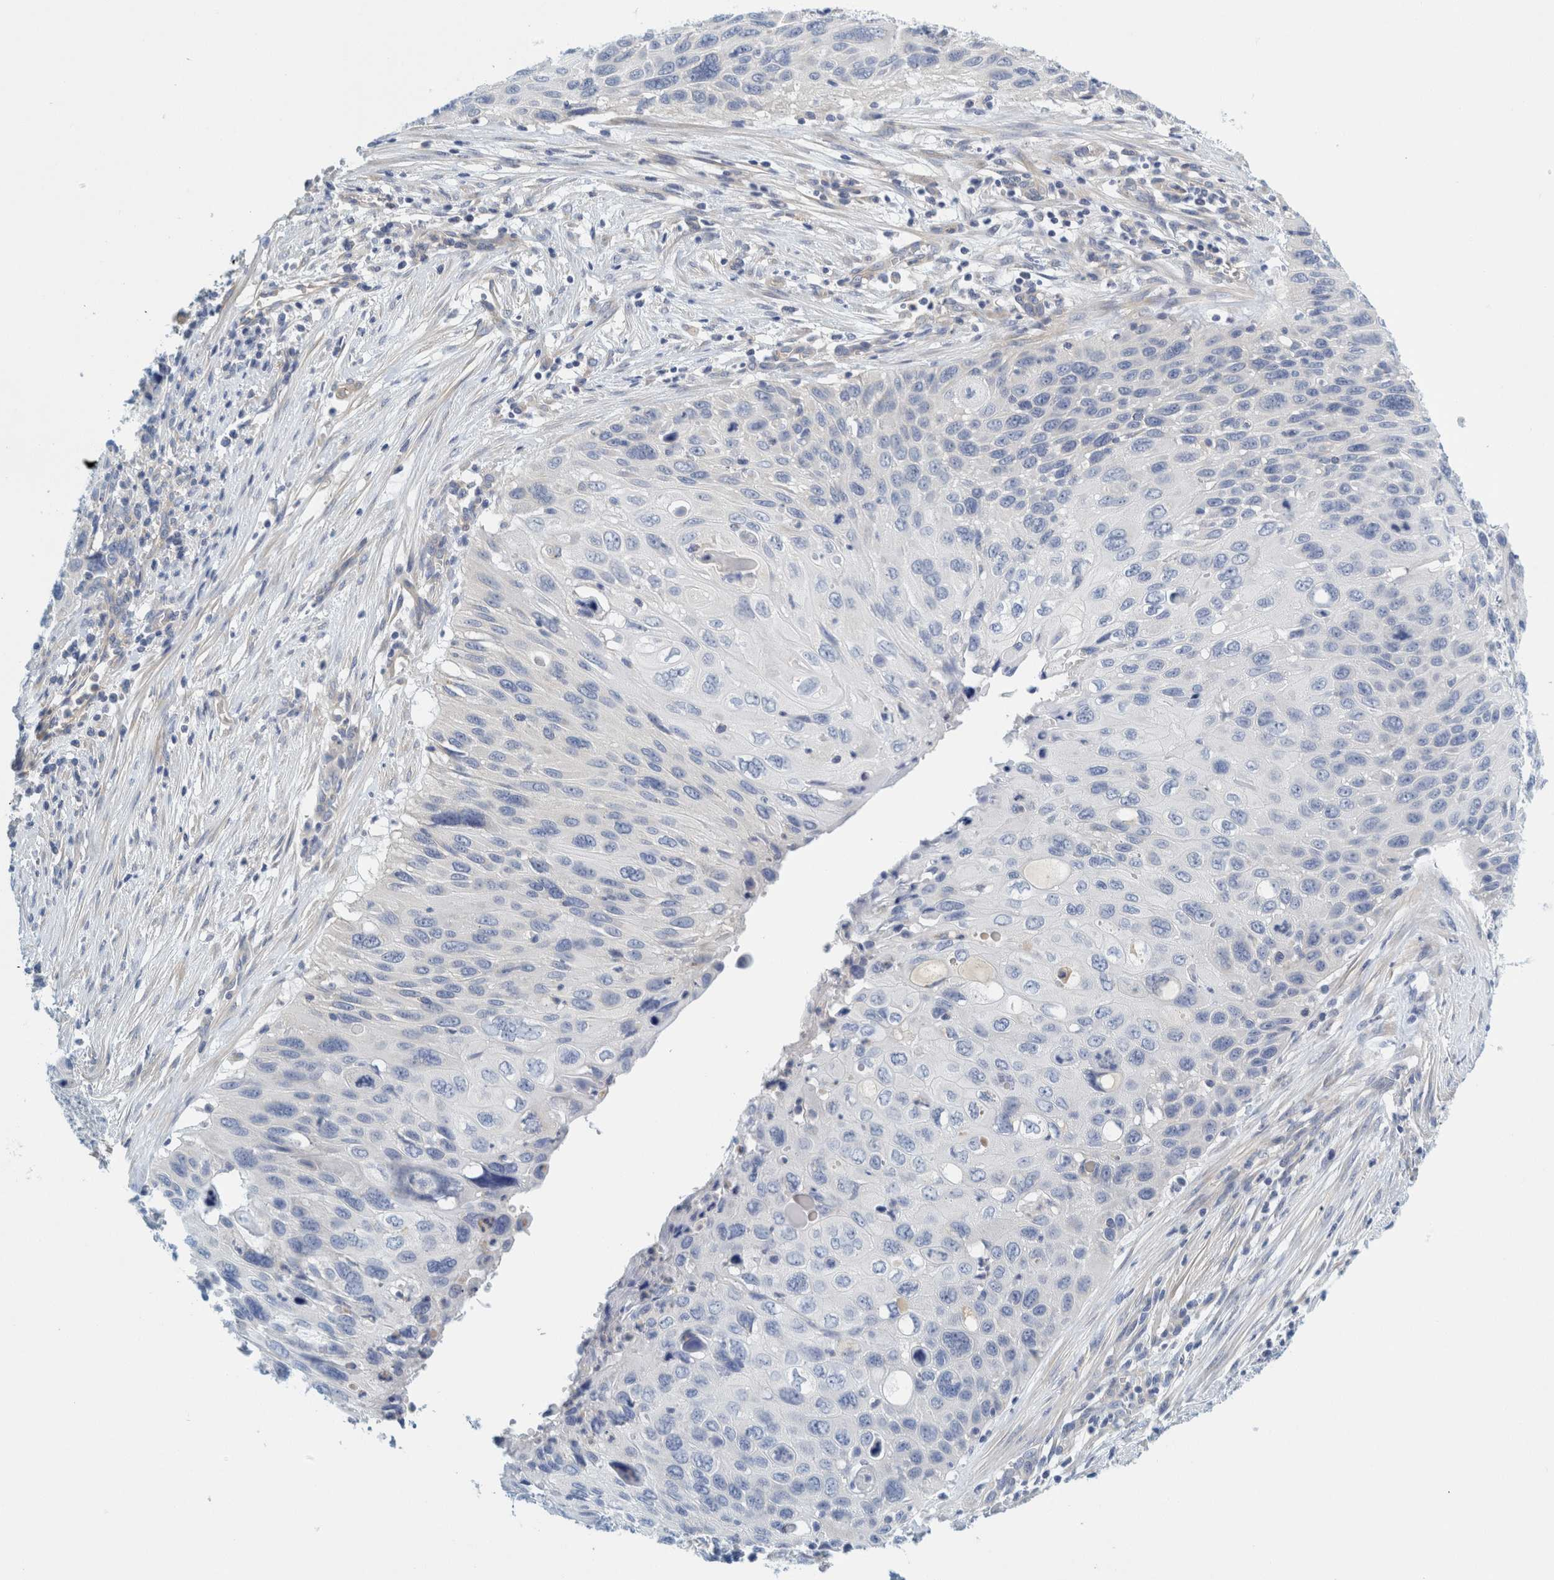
{"staining": {"intensity": "negative", "quantity": "none", "location": "none"}, "tissue": "cervical cancer", "cell_type": "Tumor cells", "image_type": "cancer", "snomed": [{"axis": "morphology", "description": "Squamous cell carcinoma, NOS"}, {"axis": "topography", "description": "Cervix"}], "caption": "Cervical squamous cell carcinoma stained for a protein using IHC displays no positivity tumor cells.", "gene": "ZNF324B", "patient": {"sex": "female", "age": 70}}